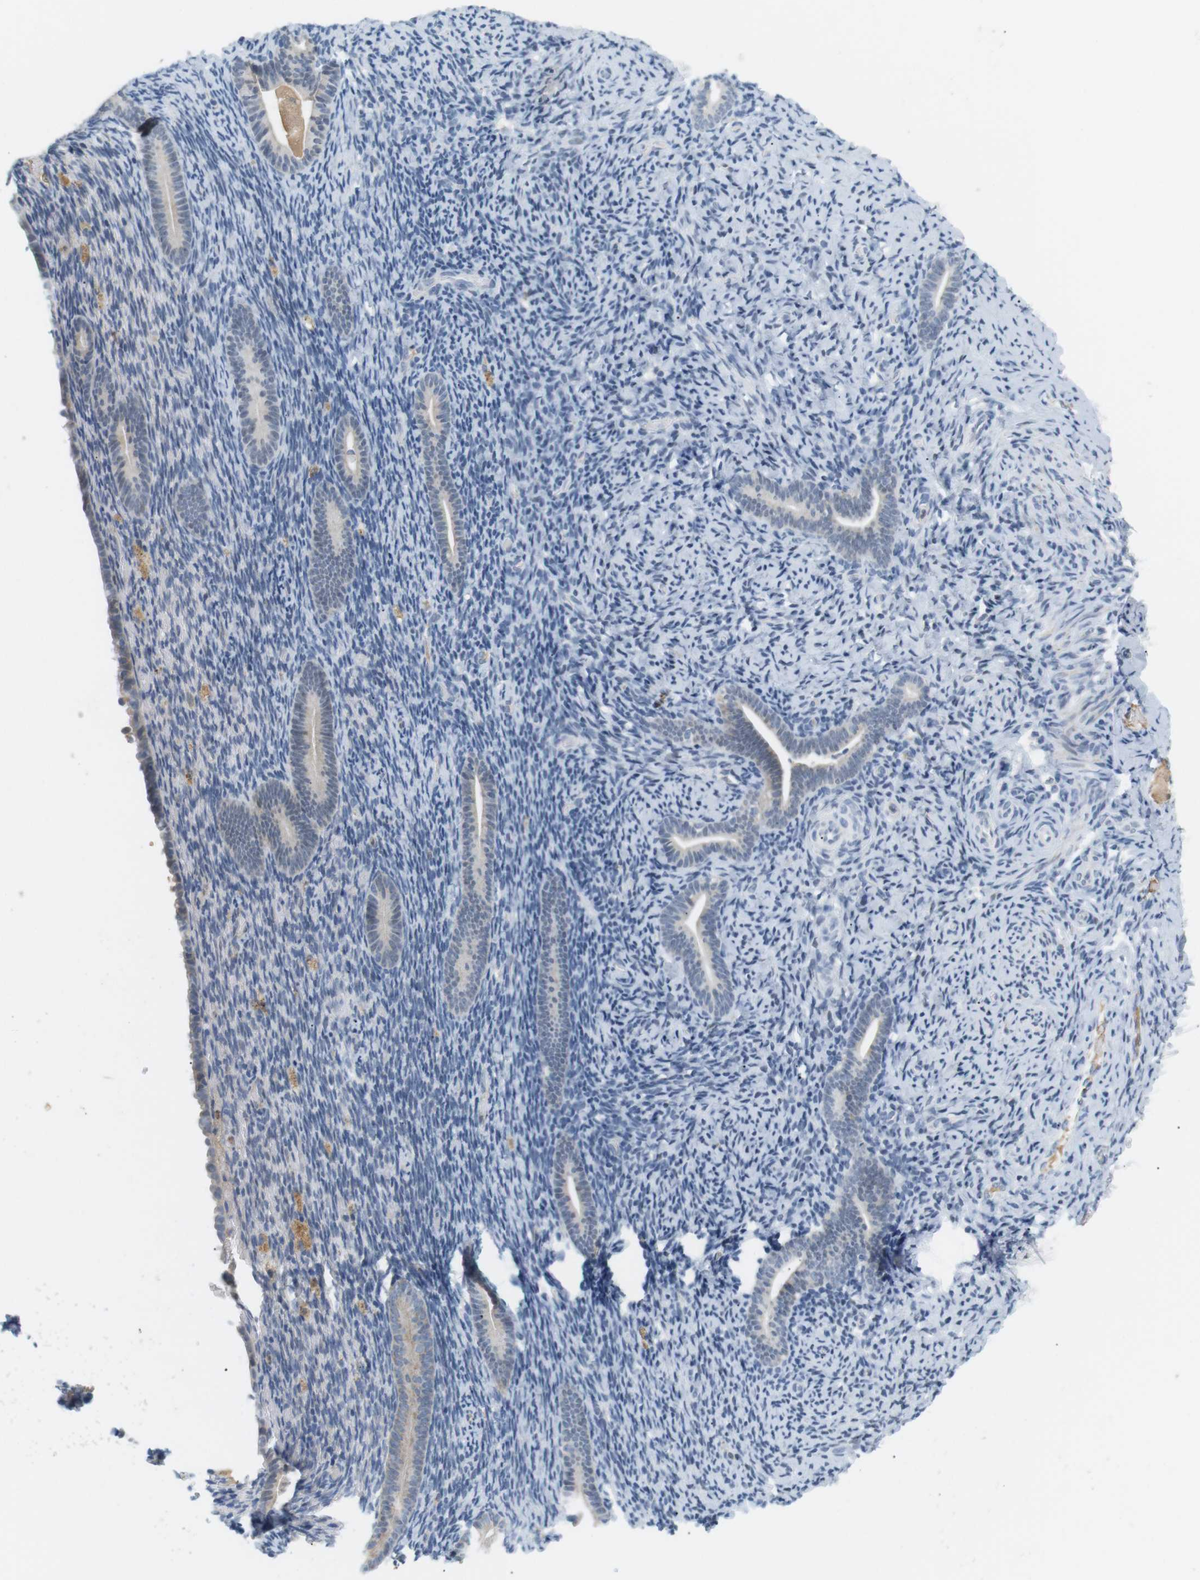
{"staining": {"intensity": "negative", "quantity": "none", "location": "none"}, "tissue": "endometrium", "cell_type": "Cells in endometrial stroma", "image_type": "normal", "snomed": [{"axis": "morphology", "description": "Normal tissue, NOS"}, {"axis": "topography", "description": "Endometrium"}], "caption": "High power microscopy micrograph of an IHC micrograph of normal endometrium, revealing no significant staining in cells in endometrial stroma.", "gene": "CD300E", "patient": {"sex": "female", "age": 51}}